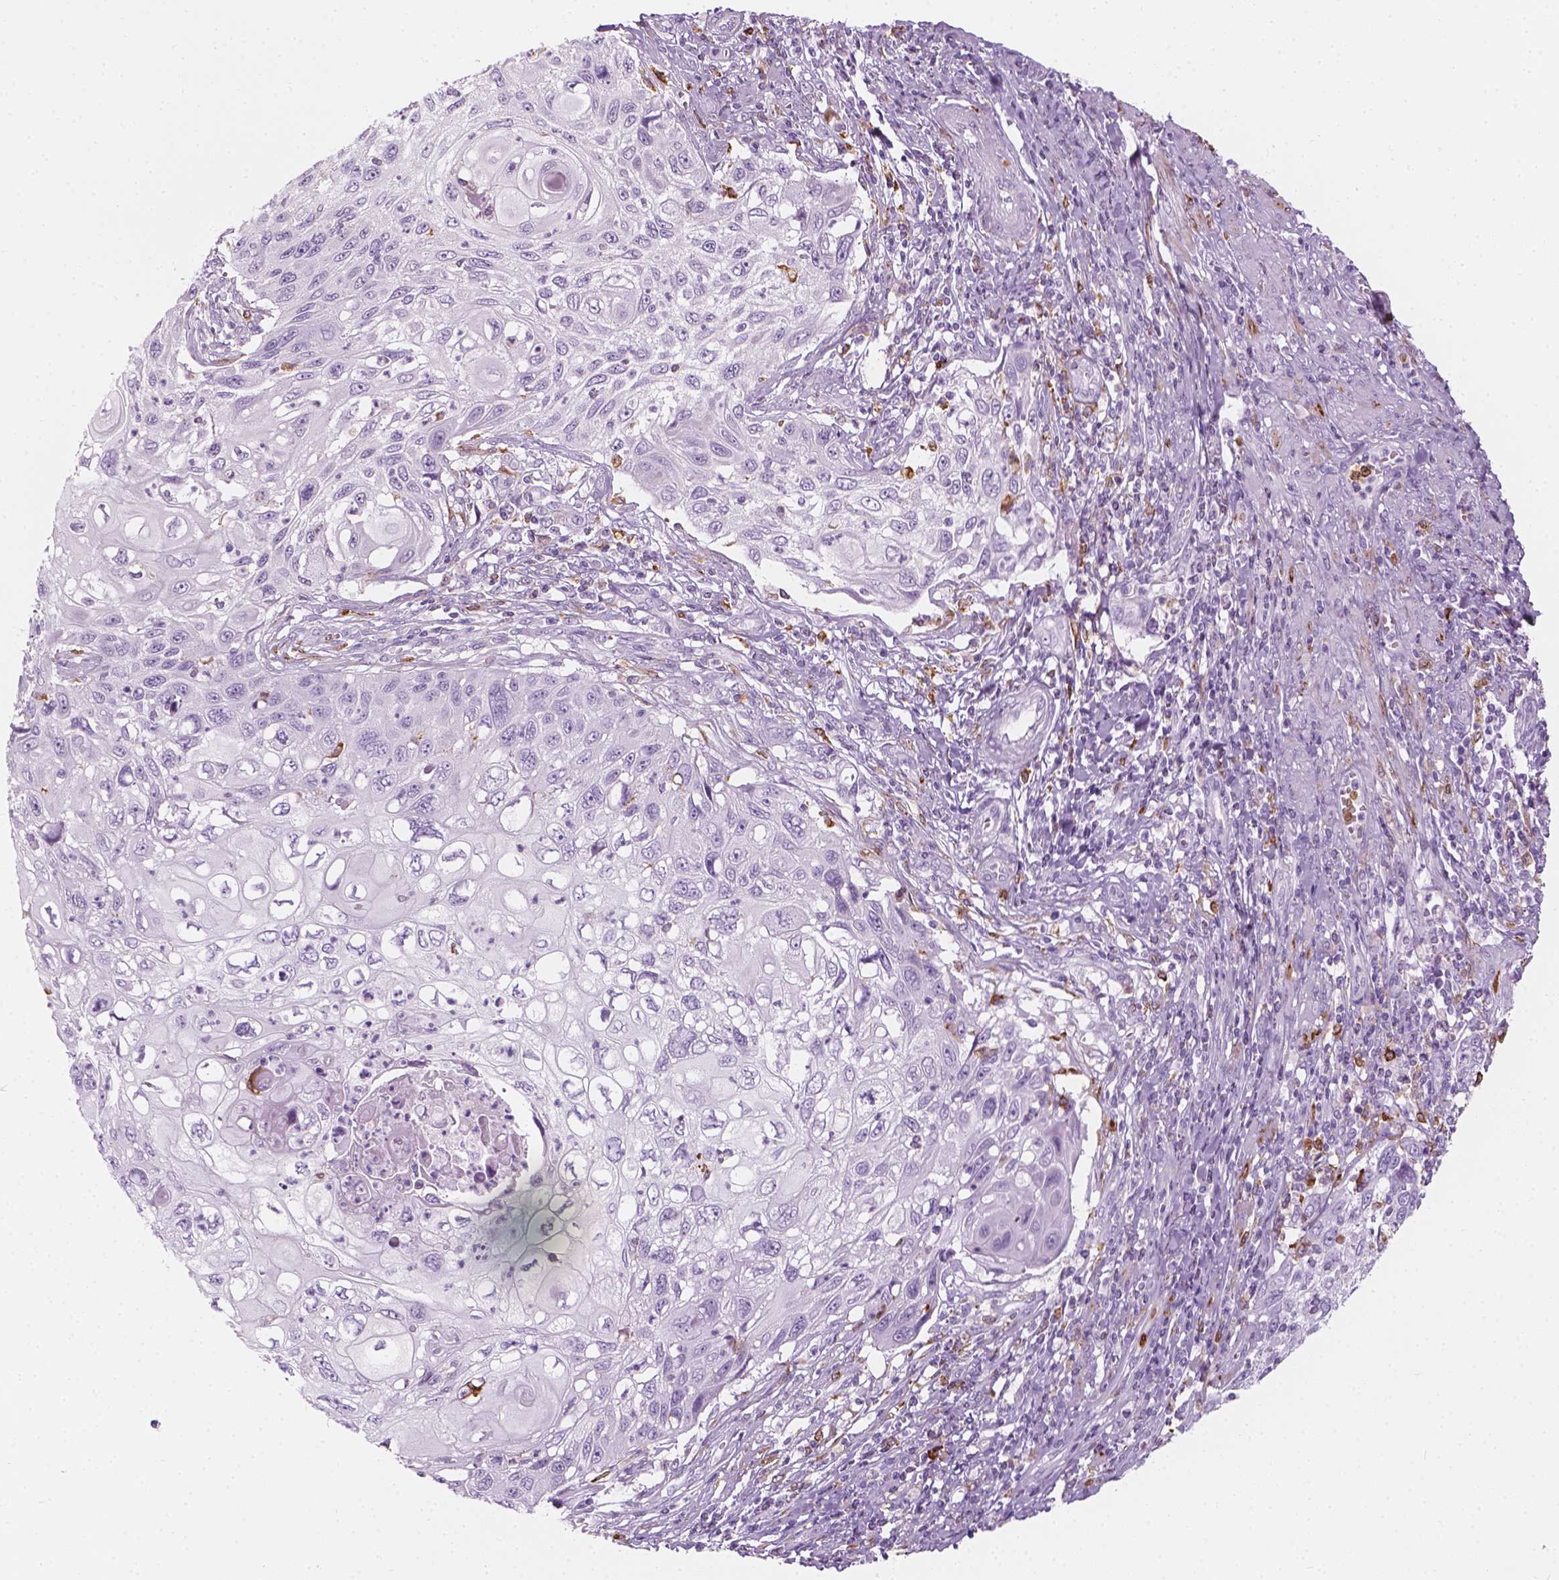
{"staining": {"intensity": "negative", "quantity": "none", "location": "none"}, "tissue": "cervical cancer", "cell_type": "Tumor cells", "image_type": "cancer", "snomed": [{"axis": "morphology", "description": "Squamous cell carcinoma, NOS"}, {"axis": "topography", "description": "Cervix"}], "caption": "IHC photomicrograph of cervical cancer stained for a protein (brown), which displays no positivity in tumor cells.", "gene": "CES1", "patient": {"sex": "female", "age": 70}}